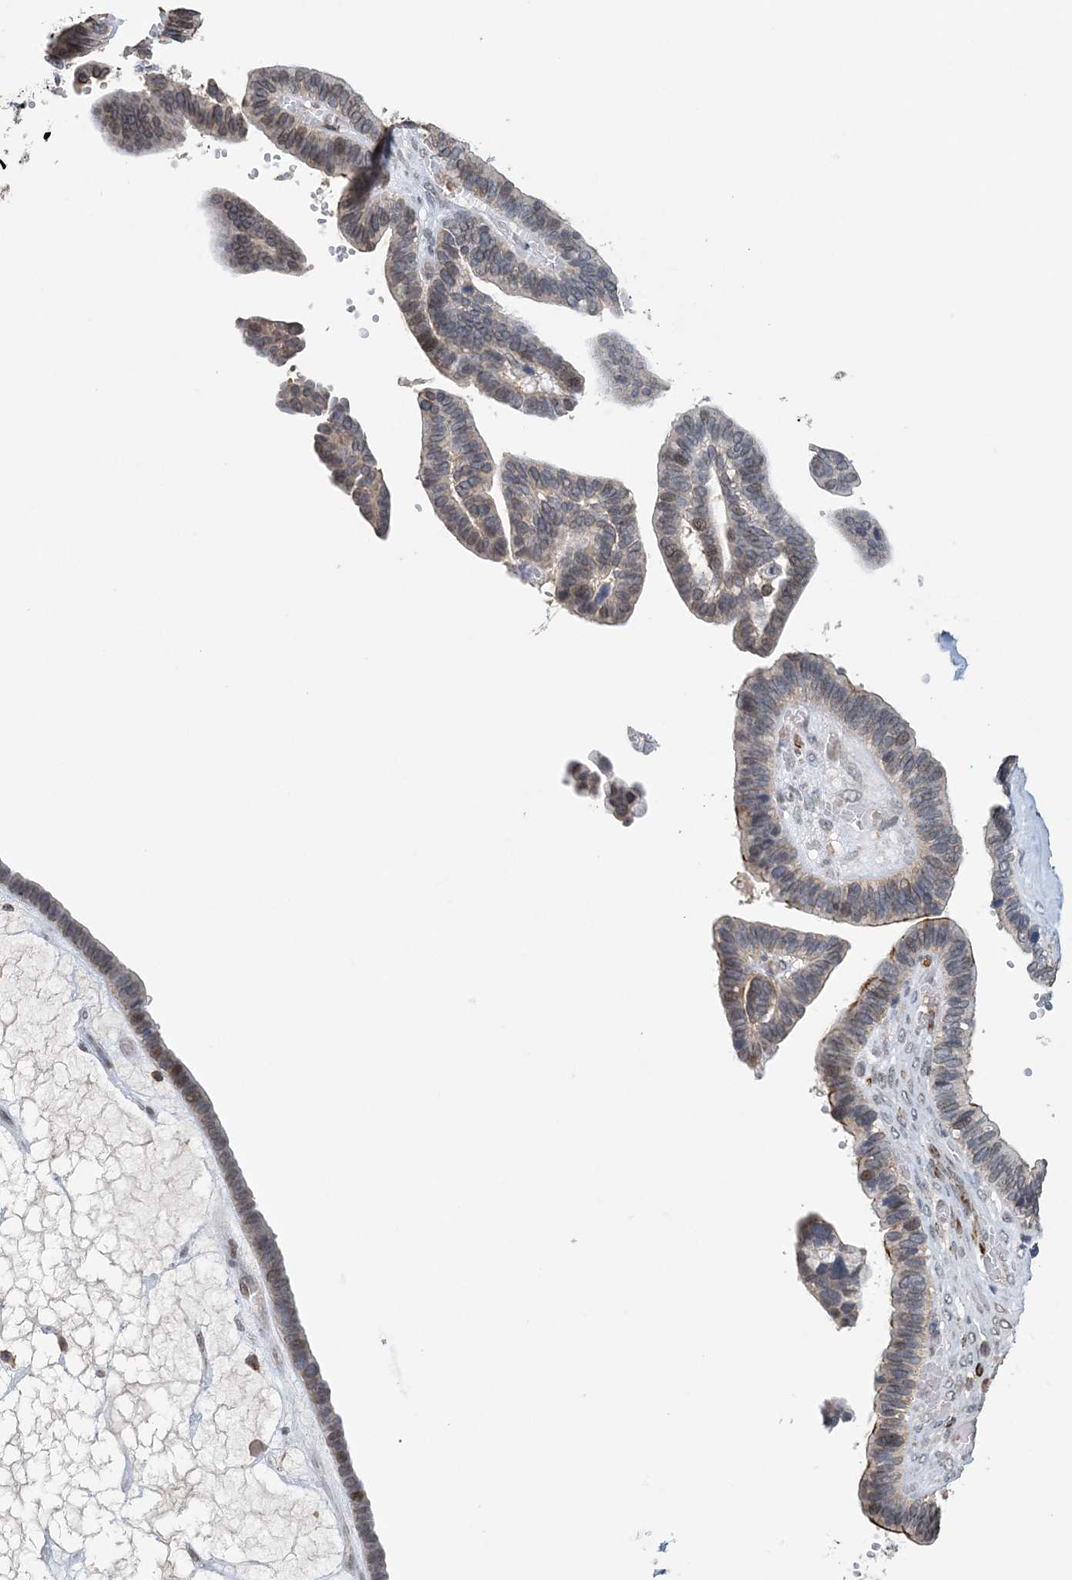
{"staining": {"intensity": "weak", "quantity": "25%-75%", "location": "cytoplasmic/membranous,nuclear"}, "tissue": "ovarian cancer", "cell_type": "Tumor cells", "image_type": "cancer", "snomed": [{"axis": "morphology", "description": "Cystadenocarcinoma, serous, NOS"}, {"axis": "topography", "description": "Ovary"}], "caption": "Approximately 25%-75% of tumor cells in ovarian serous cystadenocarcinoma show weak cytoplasmic/membranous and nuclear protein staining as visualized by brown immunohistochemical staining.", "gene": "FAM110A", "patient": {"sex": "female", "age": 56}}